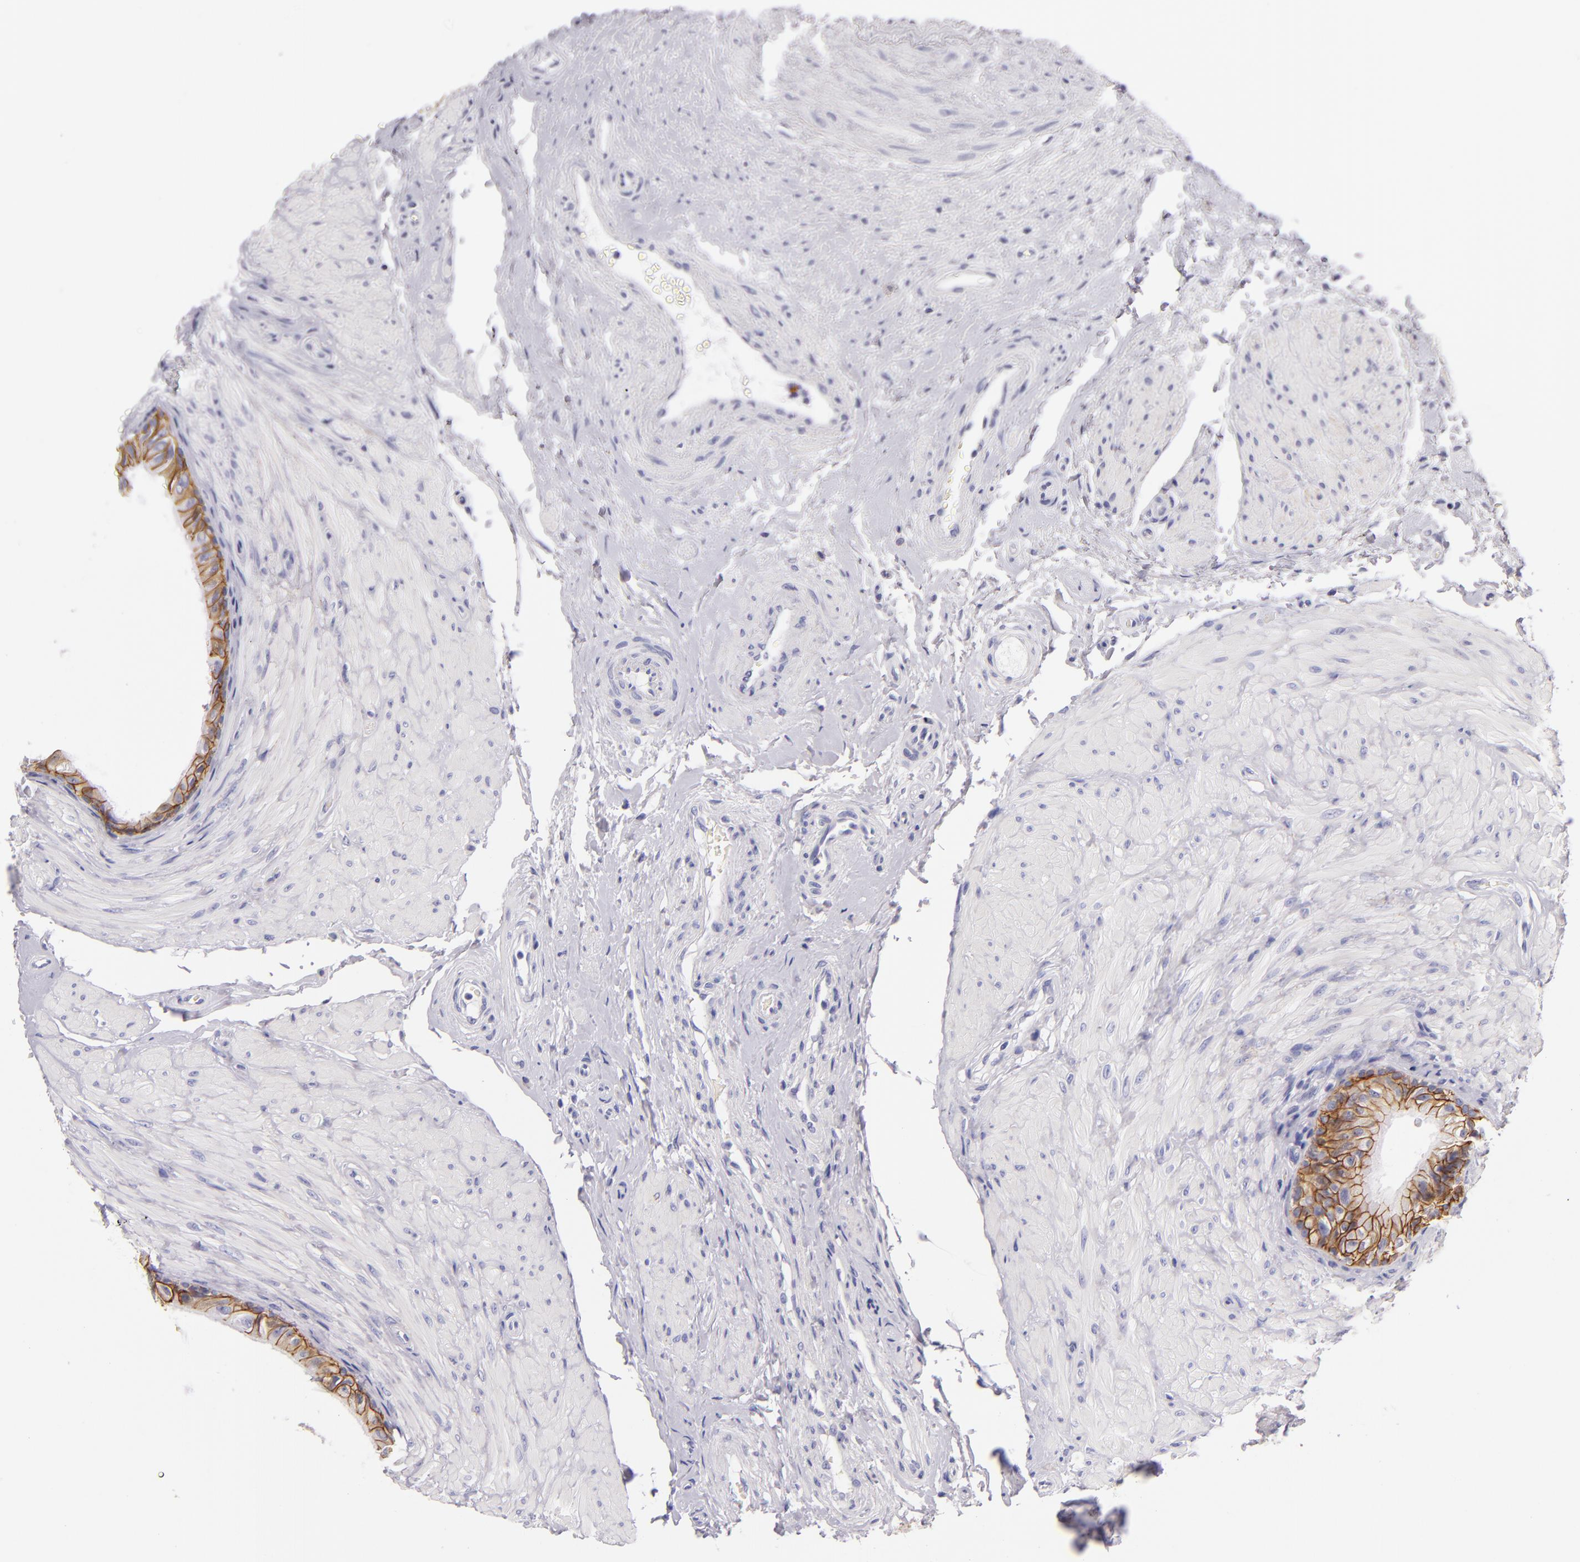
{"staining": {"intensity": "moderate", "quantity": ">75%", "location": "cytoplasmic/membranous"}, "tissue": "epididymis", "cell_type": "Glandular cells", "image_type": "normal", "snomed": [{"axis": "morphology", "description": "Normal tissue, NOS"}, {"axis": "topography", "description": "Epididymis"}], "caption": "About >75% of glandular cells in normal human epididymis show moderate cytoplasmic/membranous protein staining as visualized by brown immunohistochemical staining.", "gene": "CDH3", "patient": {"sex": "male", "age": 68}}